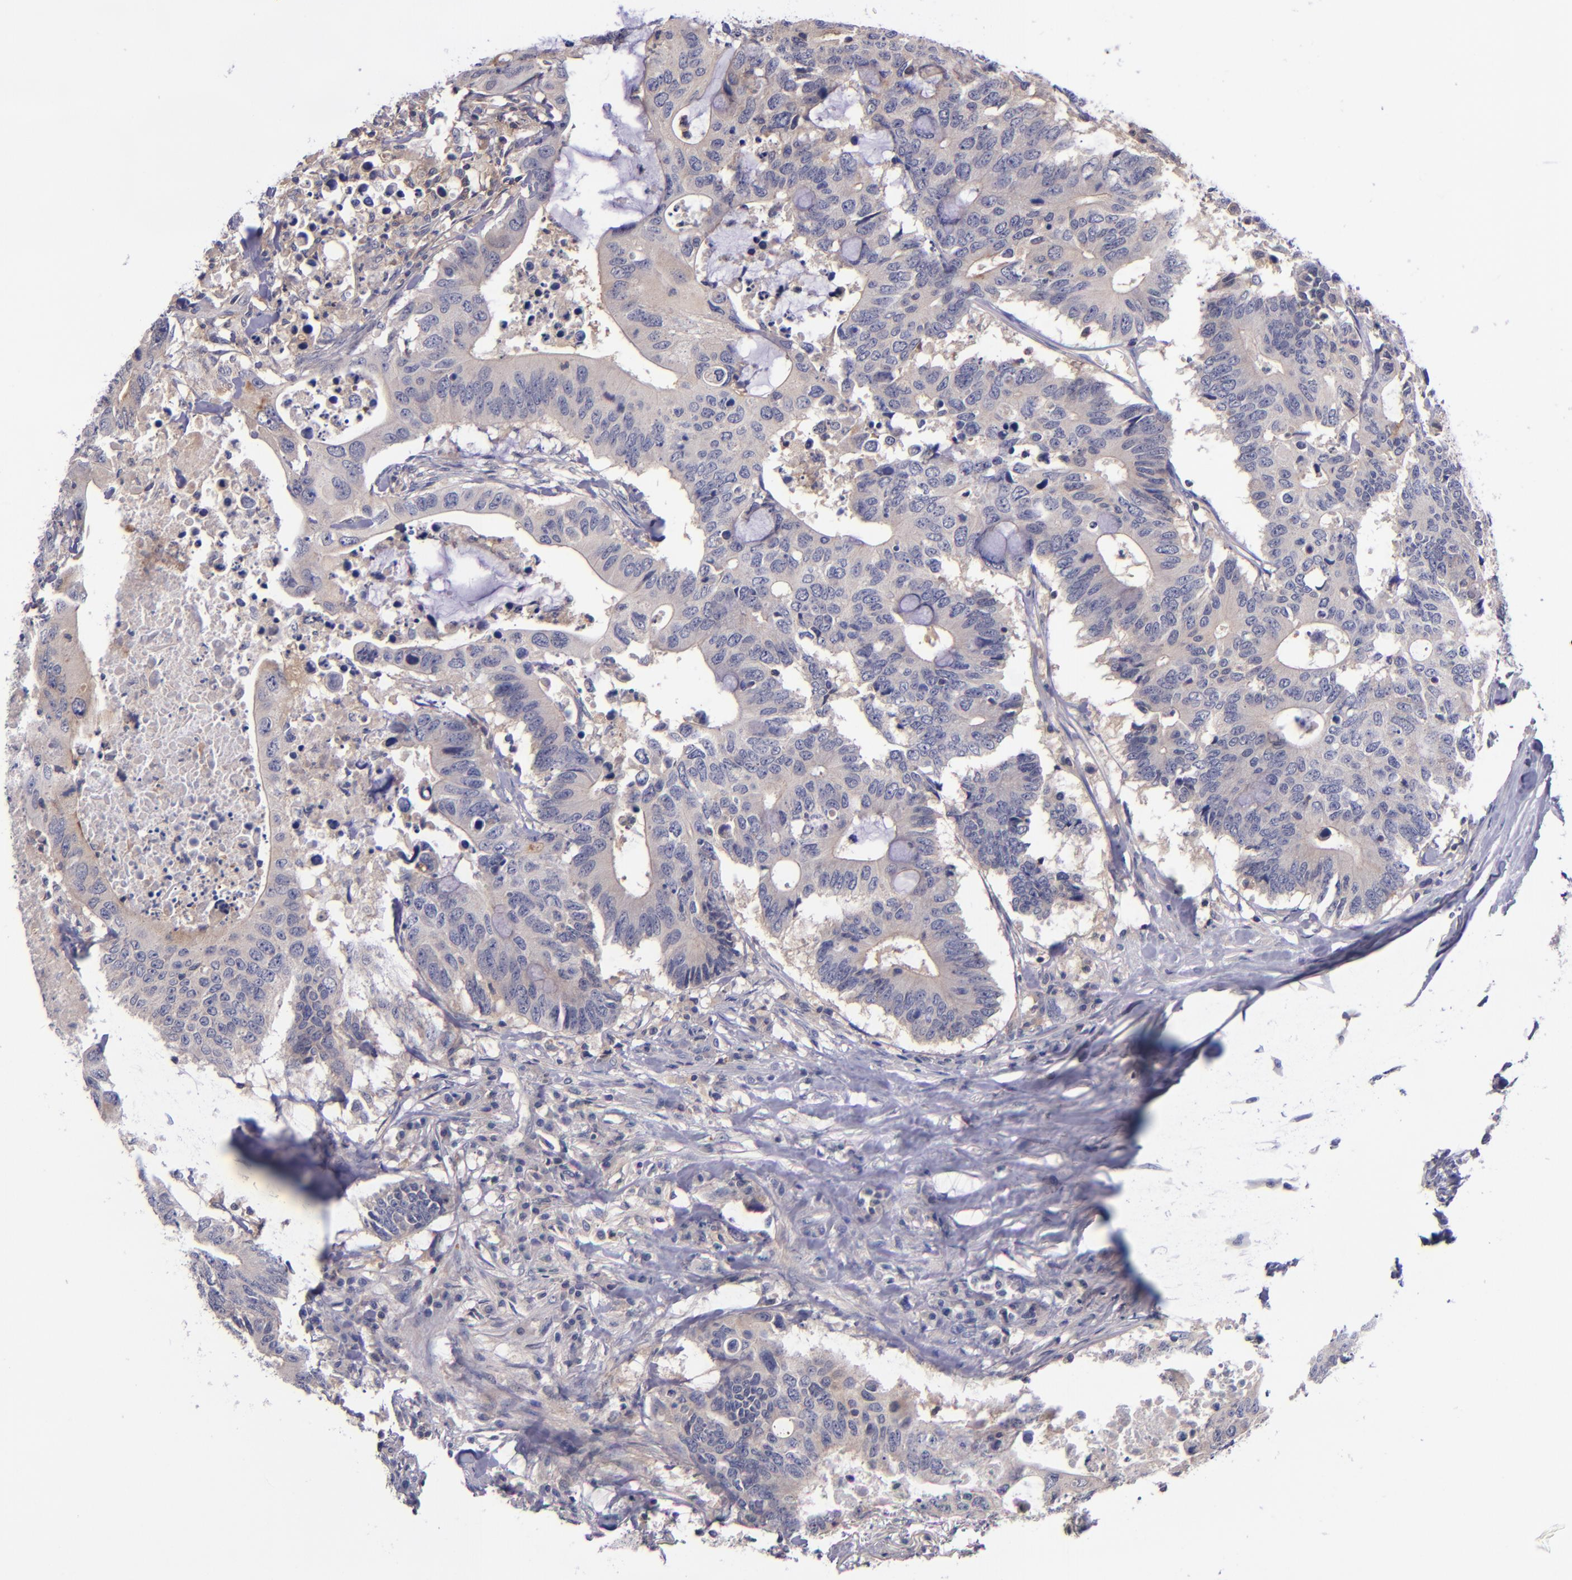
{"staining": {"intensity": "weak", "quantity": ">75%", "location": "cytoplasmic/membranous"}, "tissue": "colorectal cancer", "cell_type": "Tumor cells", "image_type": "cancer", "snomed": [{"axis": "morphology", "description": "Adenocarcinoma, NOS"}, {"axis": "topography", "description": "Colon"}], "caption": "This is a micrograph of immunohistochemistry (IHC) staining of colorectal adenocarcinoma, which shows weak staining in the cytoplasmic/membranous of tumor cells.", "gene": "RBP4", "patient": {"sex": "male", "age": 71}}